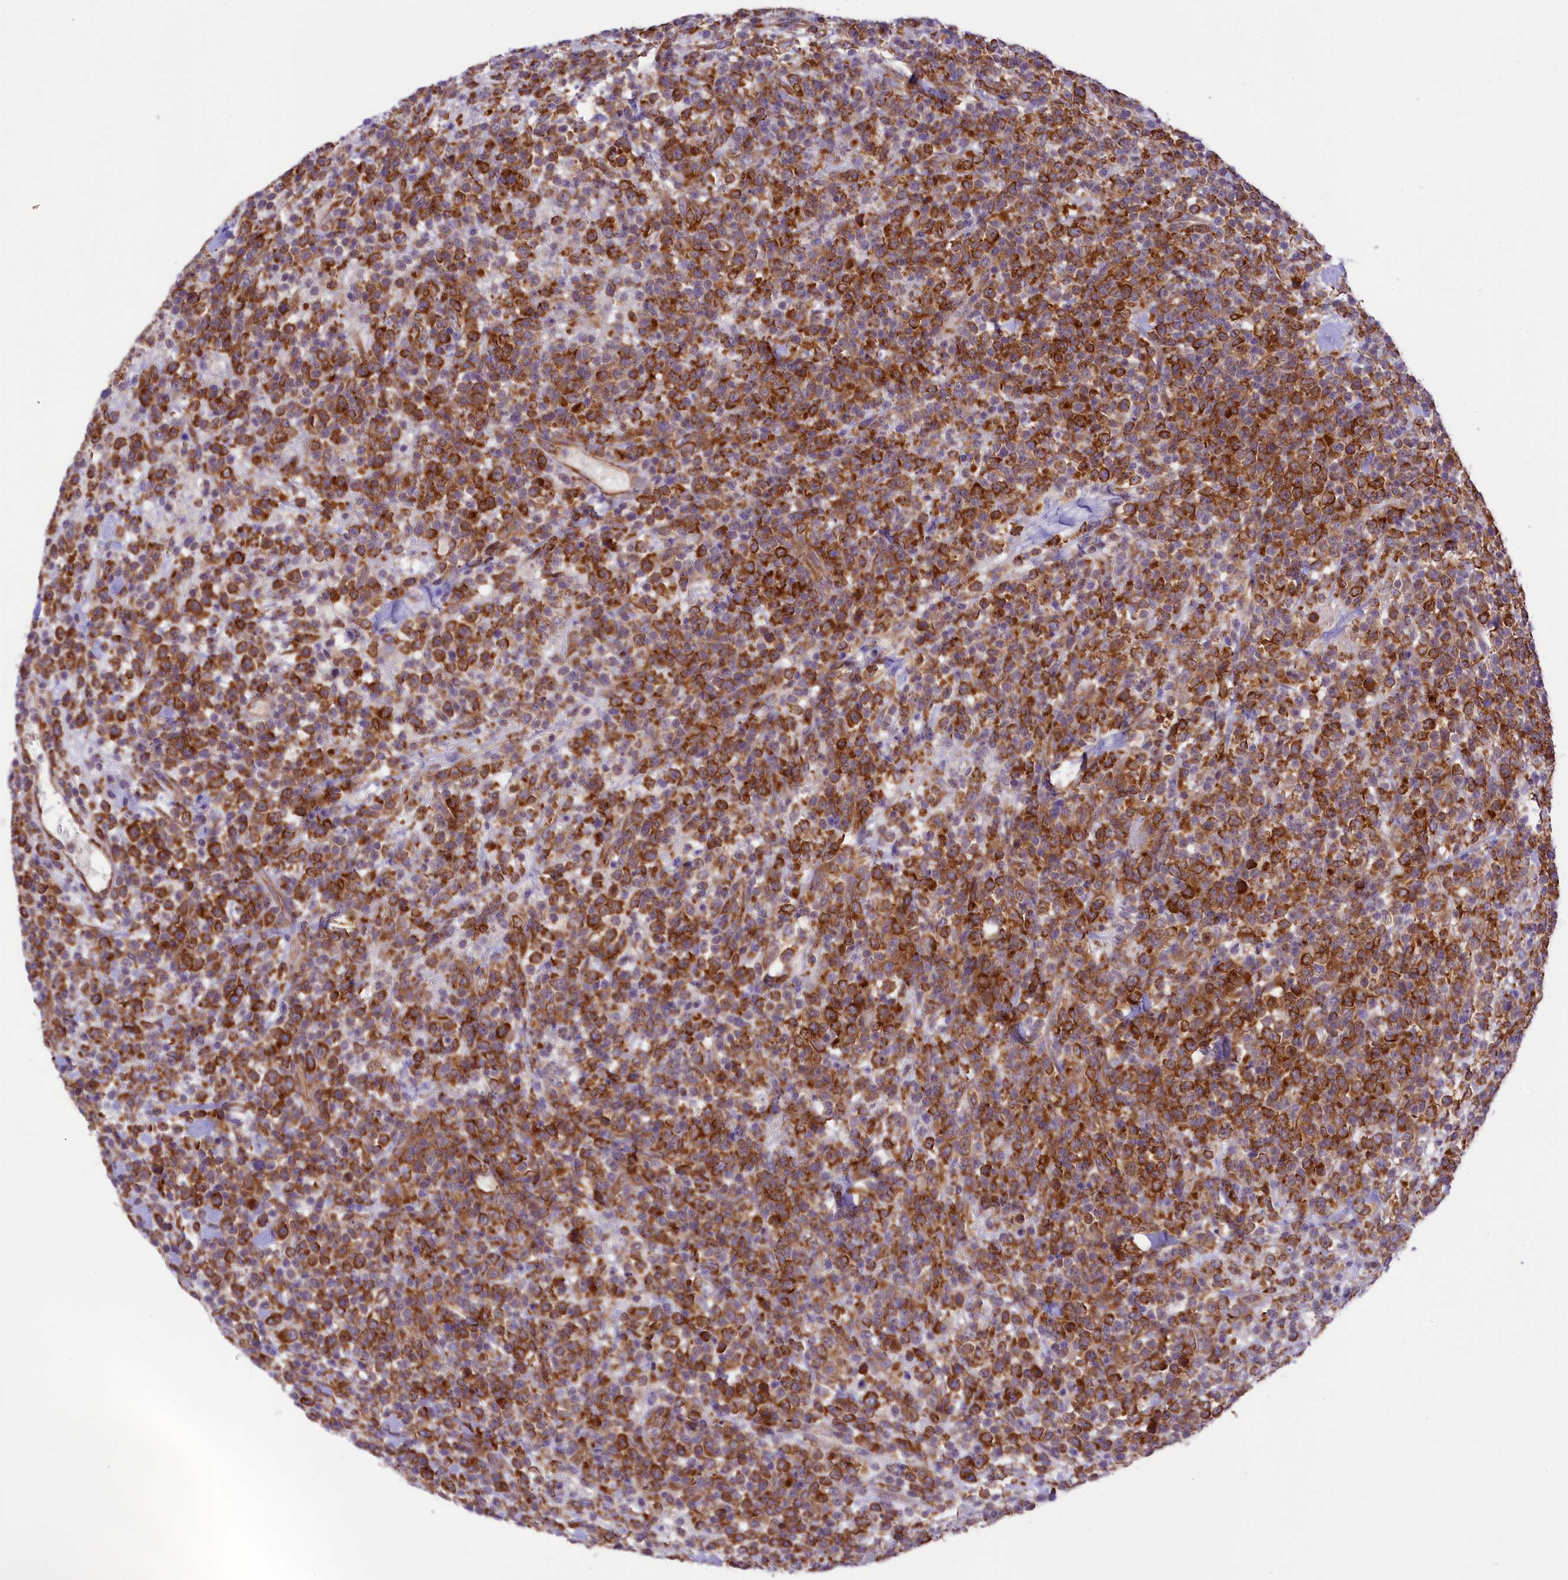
{"staining": {"intensity": "strong", "quantity": ">75%", "location": "cytoplasmic/membranous"}, "tissue": "lymphoma", "cell_type": "Tumor cells", "image_type": "cancer", "snomed": [{"axis": "morphology", "description": "Malignant lymphoma, non-Hodgkin's type, High grade"}, {"axis": "topography", "description": "Colon"}], "caption": "A micrograph of human lymphoma stained for a protein shows strong cytoplasmic/membranous brown staining in tumor cells.", "gene": "LARP4", "patient": {"sex": "female", "age": 53}}